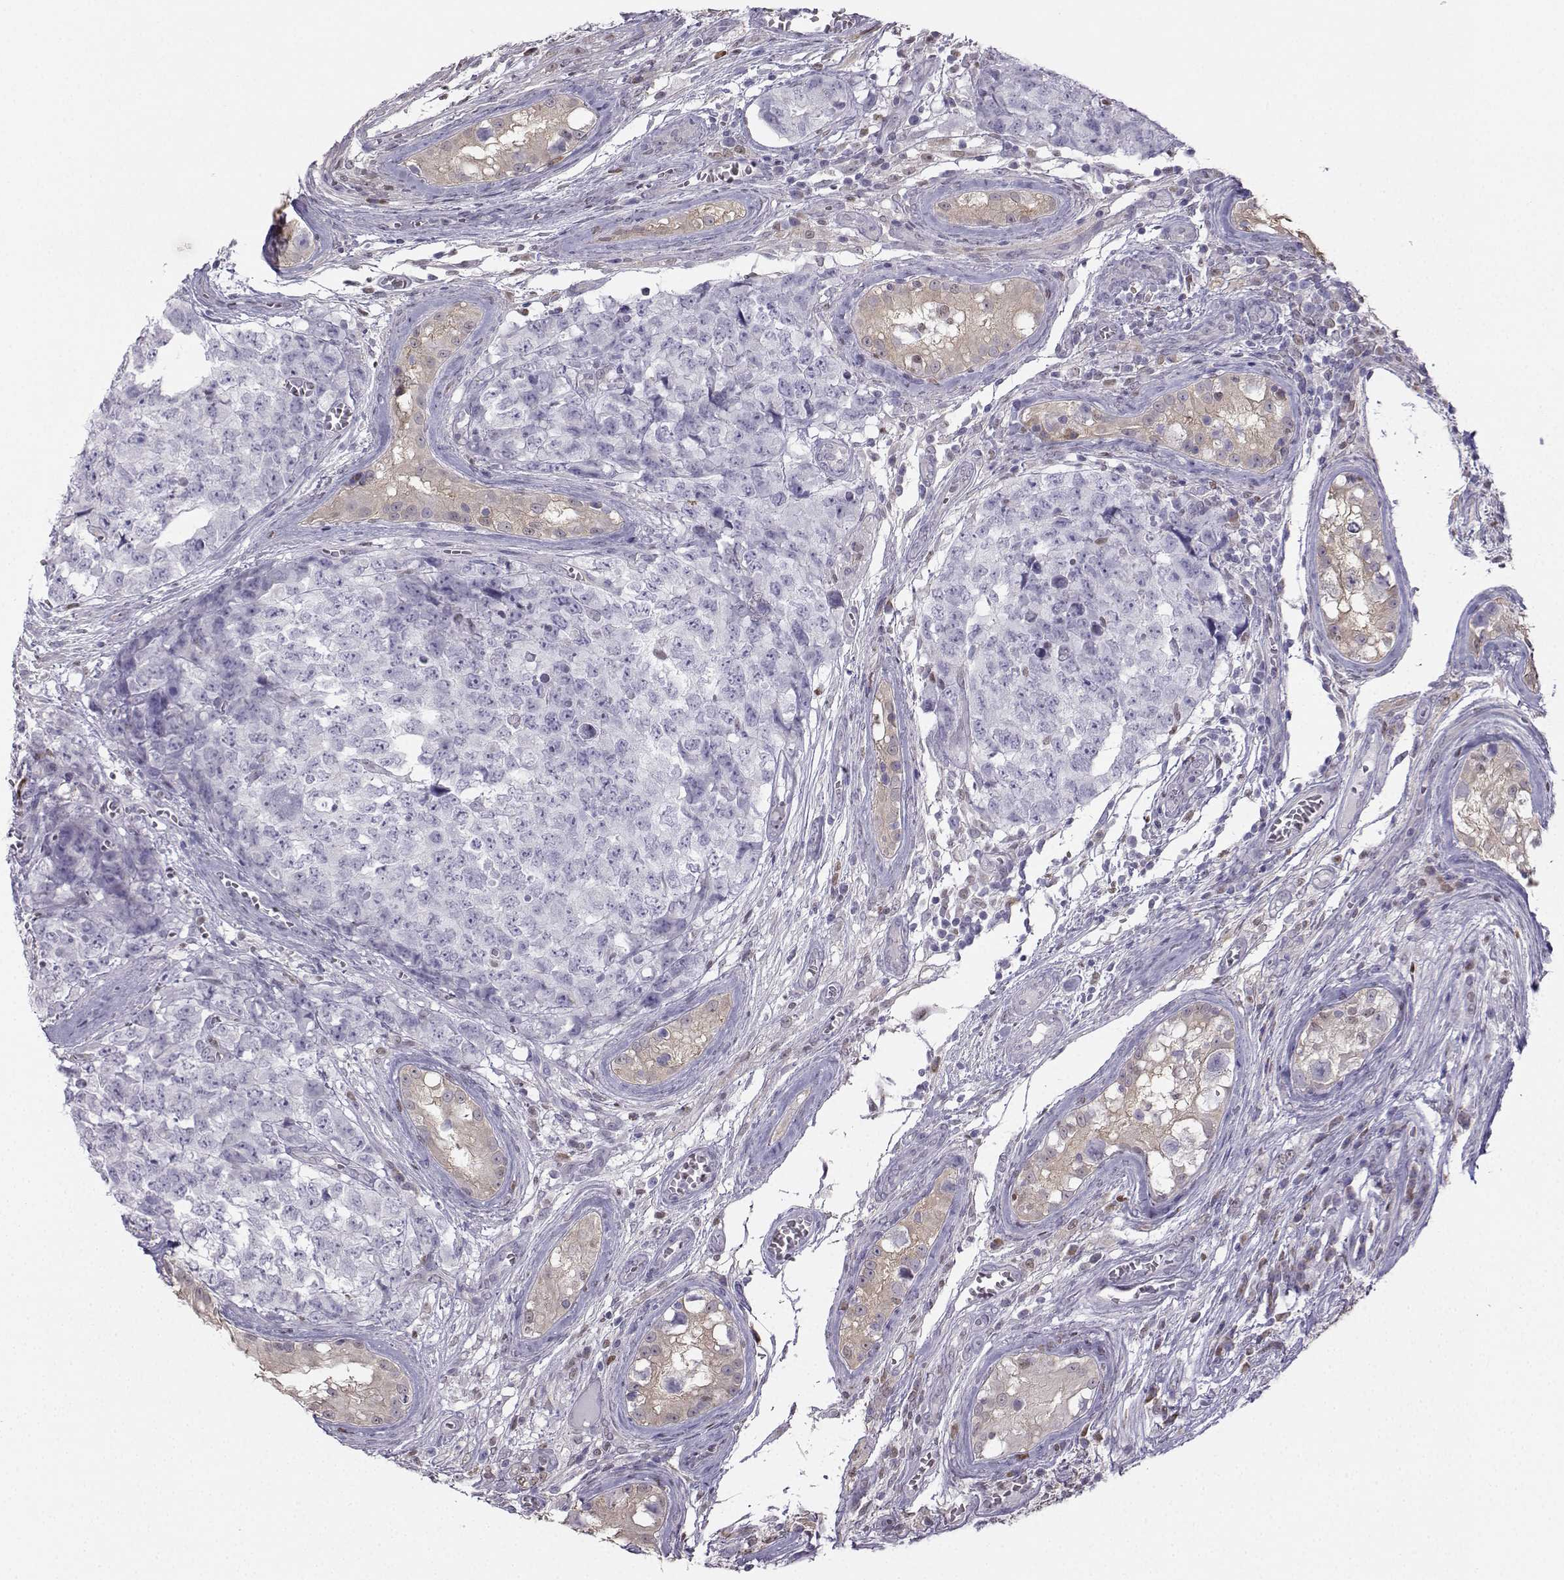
{"staining": {"intensity": "negative", "quantity": "none", "location": "none"}, "tissue": "testis cancer", "cell_type": "Tumor cells", "image_type": "cancer", "snomed": [{"axis": "morphology", "description": "Carcinoma, Embryonal, NOS"}, {"axis": "topography", "description": "Testis"}], "caption": "This is an immunohistochemistry (IHC) photomicrograph of testis cancer. There is no staining in tumor cells.", "gene": "DCLK3", "patient": {"sex": "male", "age": 23}}